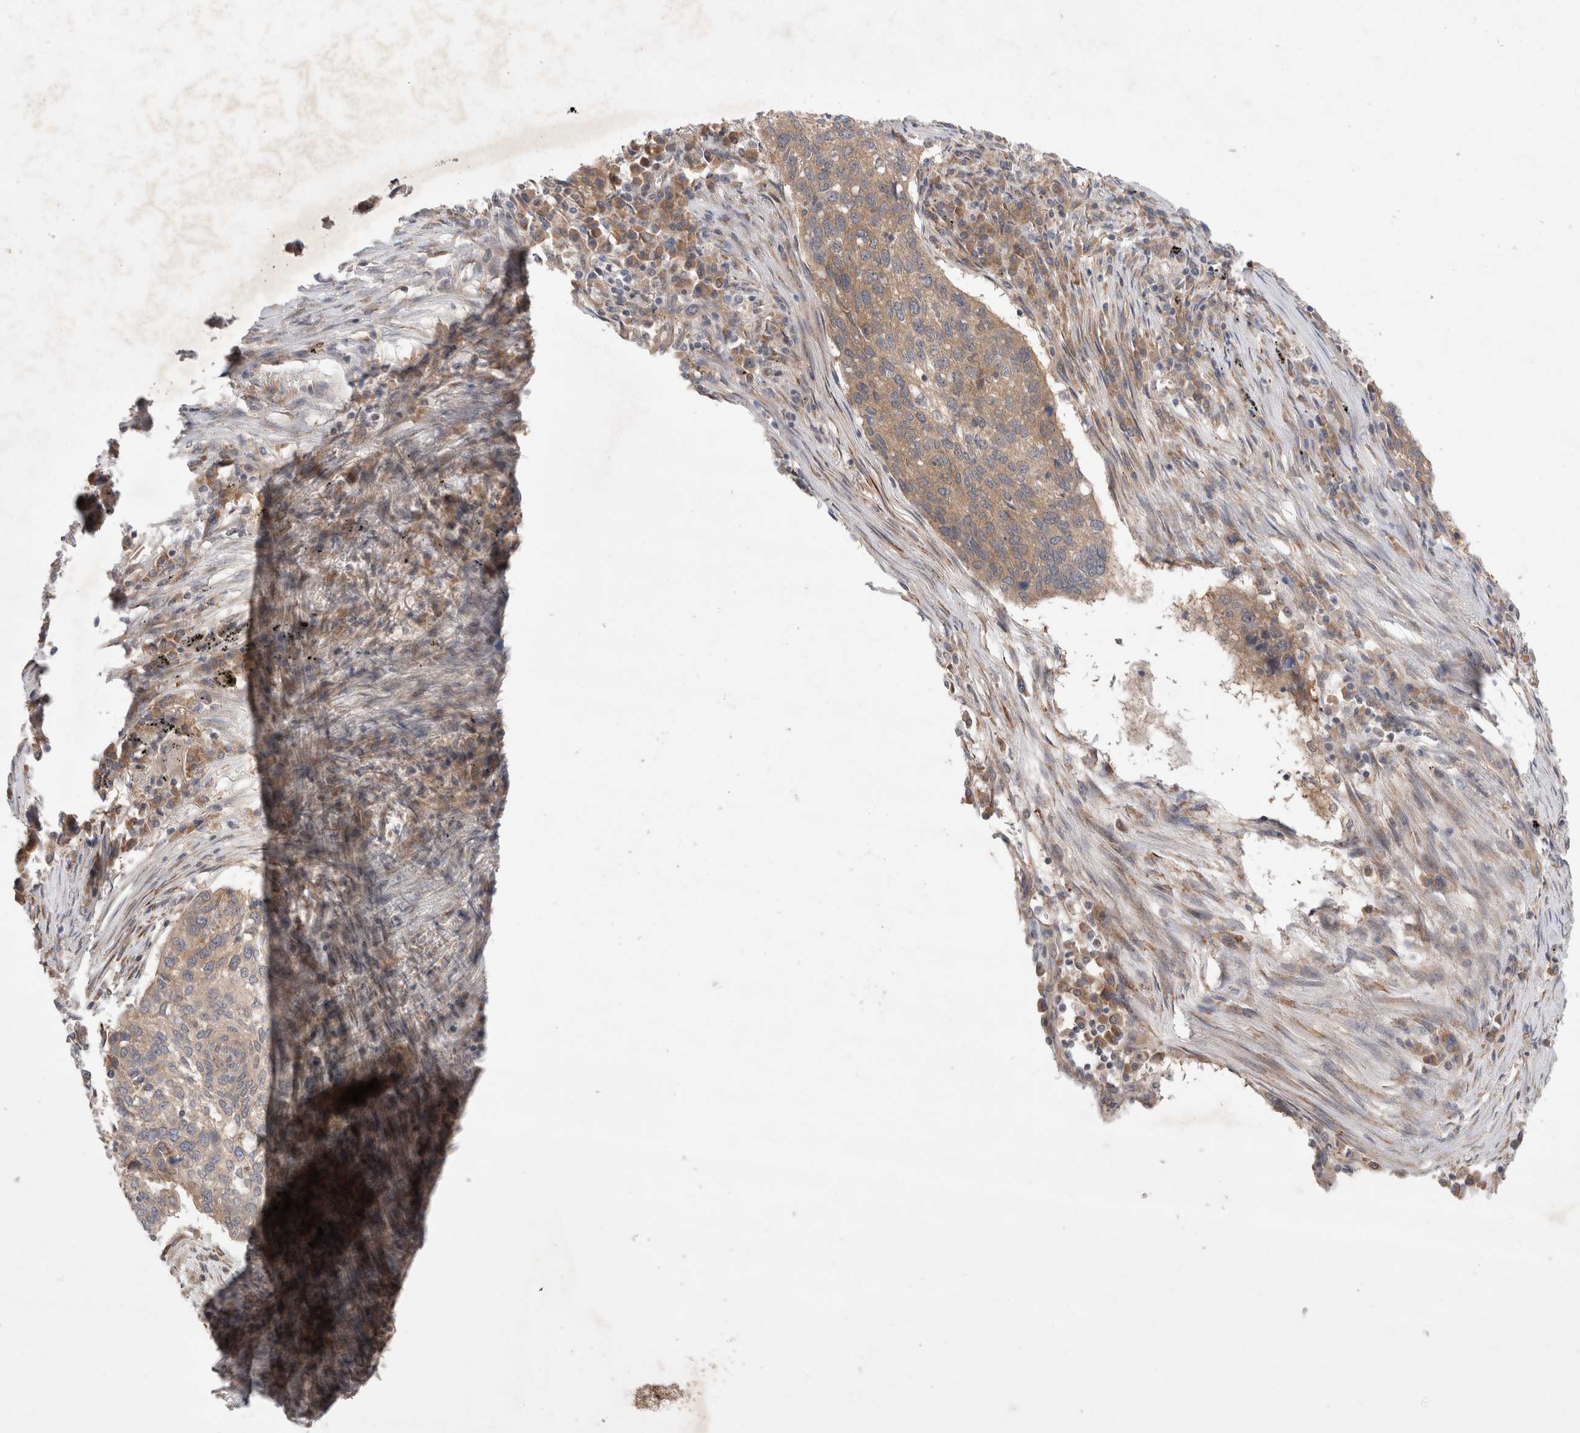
{"staining": {"intensity": "weak", "quantity": ">75%", "location": "cytoplasmic/membranous"}, "tissue": "lung cancer", "cell_type": "Tumor cells", "image_type": "cancer", "snomed": [{"axis": "morphology", "description": "Squamous cell carcinoma, NOS"}, {"axis": "topography", "description": "Lung"}], "caption": "The photomicrograph displays staining of lung squamous cell carcinoma, revealing weak cytoplasmic/membranous protein positivity (brown color) within tumor cells.", "gene": "EIF3E", "patient": {"sex": "female", "age": 63}}